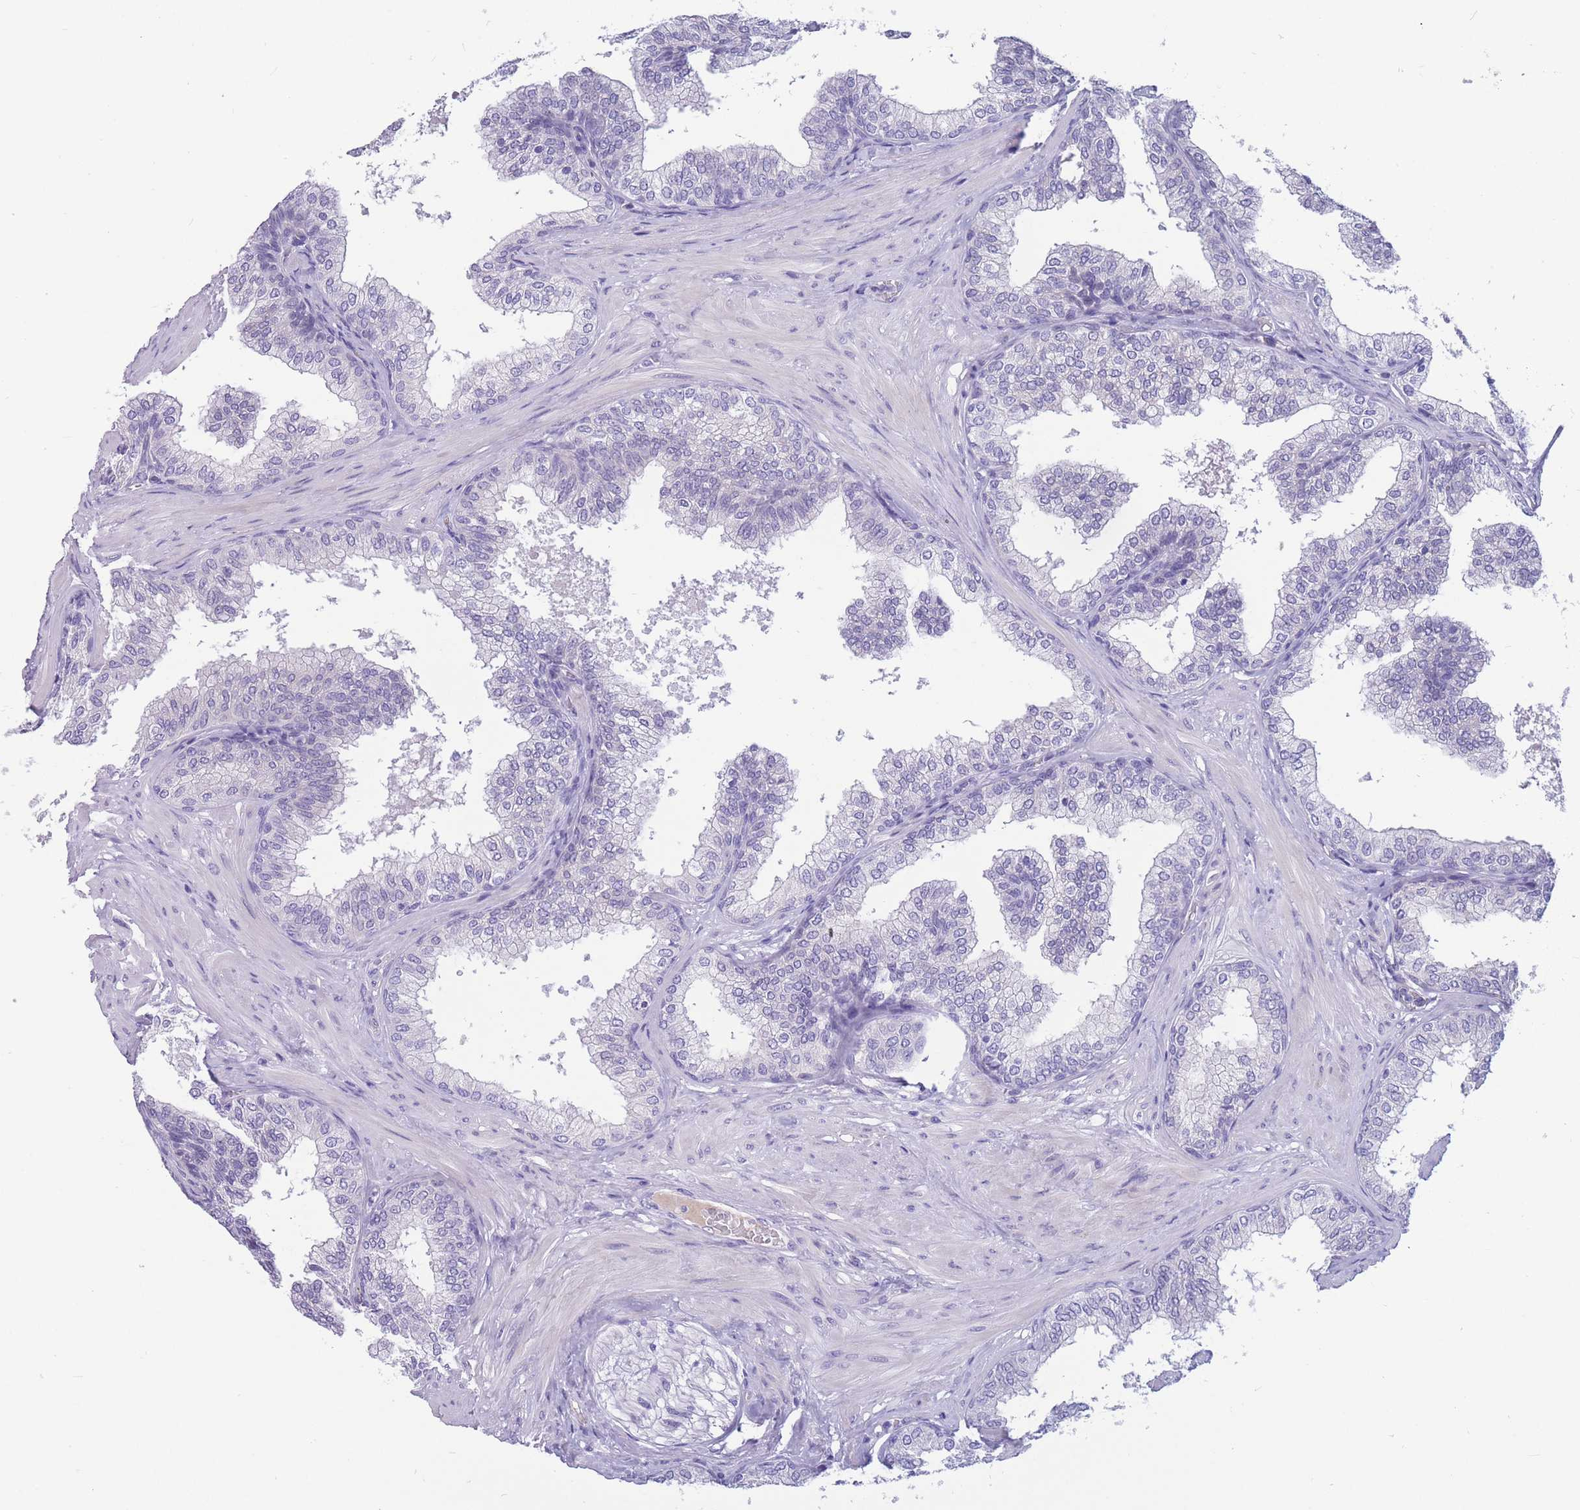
{"staining": {"intensity": "negative", "quantity": "none", "location": "none"}, "tissue": "prostate", "cell_type": "Glandular cells", "image_type": "normal", "snomed": [{"axis": "morphology", "description": "Normal tissue, NOS"}, {"axis": "topography", "description": "Prostate"}], "caption": "An immunohistochemistry image of benign prostate is shown. There is no staining in glandular cells of prostate. (DAB immunohistochemistry (IHC), high magnification).", "gene": "BOP1", "patient": {"sex": "male", "age": 60}}